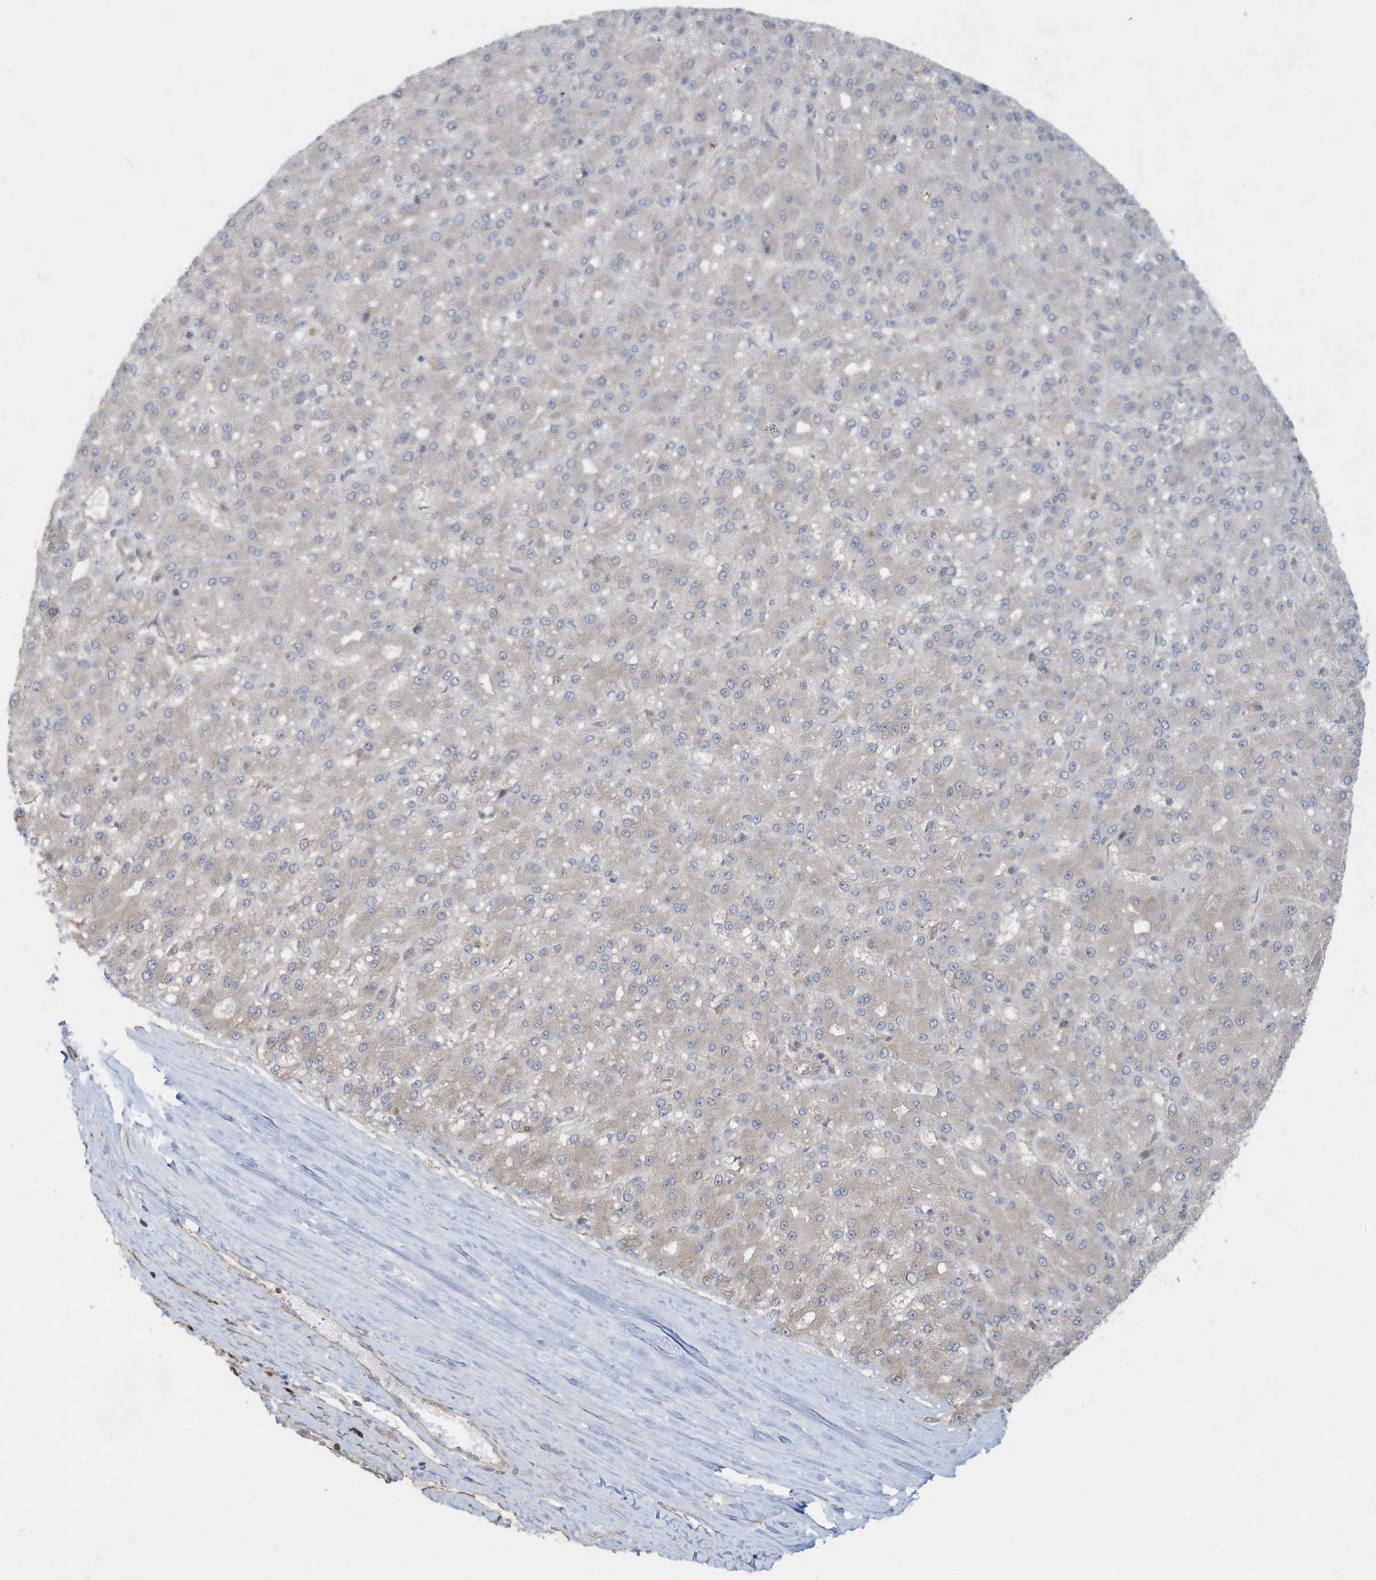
{"staining": {"intensity": "negative", "quantity": "none", "location": "none"}, "tissue": "liver cancer", "cell_type": "Tumor cells", "image_type": "cancer", "snomed": [{"axis": "morphology", "description": "Carcinoma, Hepatocellular, NOS"}, {"axis": "topography", "description": "Liver"}], "caption": "Immunohistochemistry (IHC) image of liver hepatocellular carcinoma stained for a protein (brown), which reveals no staining in tumor cells.", "gene": "USE1", "patient": {"sex": "male", "age": 67}}